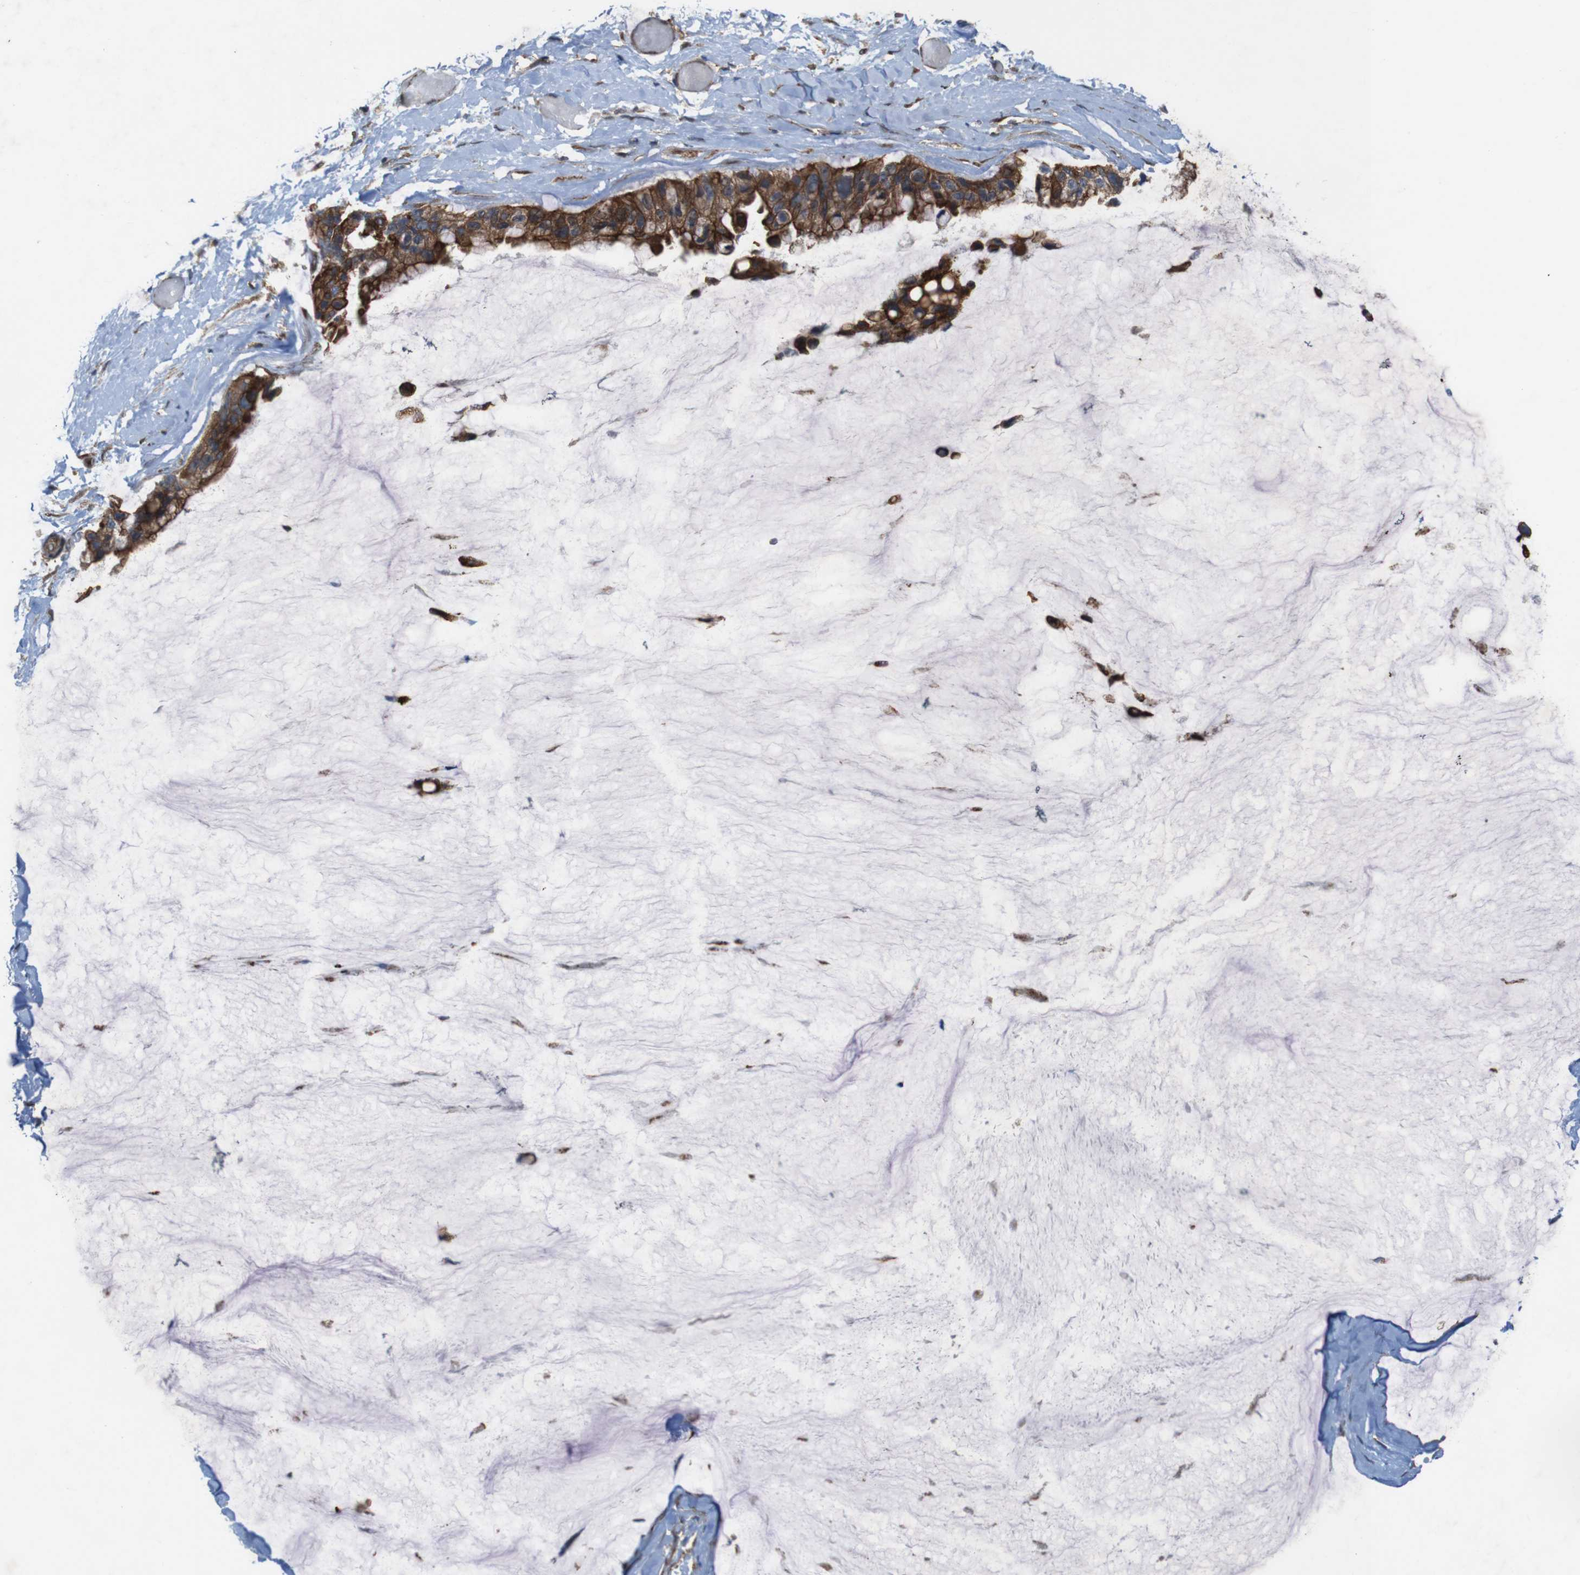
{"staining": {"intensity": "strong", "quantity": ">75%", "location": "cytoplasmic/membranous"}, "tissue": "ovarian cancer", "cell_type": "Tumor cells", "image_type": "cancer", "snomed": [{"axis": "morphology", "description": "Cystadenocarcinoma, mucinous, NOS"}, {"axis": "topography", "description": "Ovary"}], "caption": "Mucinous cystadenocarcinoma (ovarian) stained with a brown dye reveals strong cytoplasmic/membranous positive expression in about >75% of tumor cells.", "gene": "PTGER4", "patient": {"sex": "female", "age": 39}}